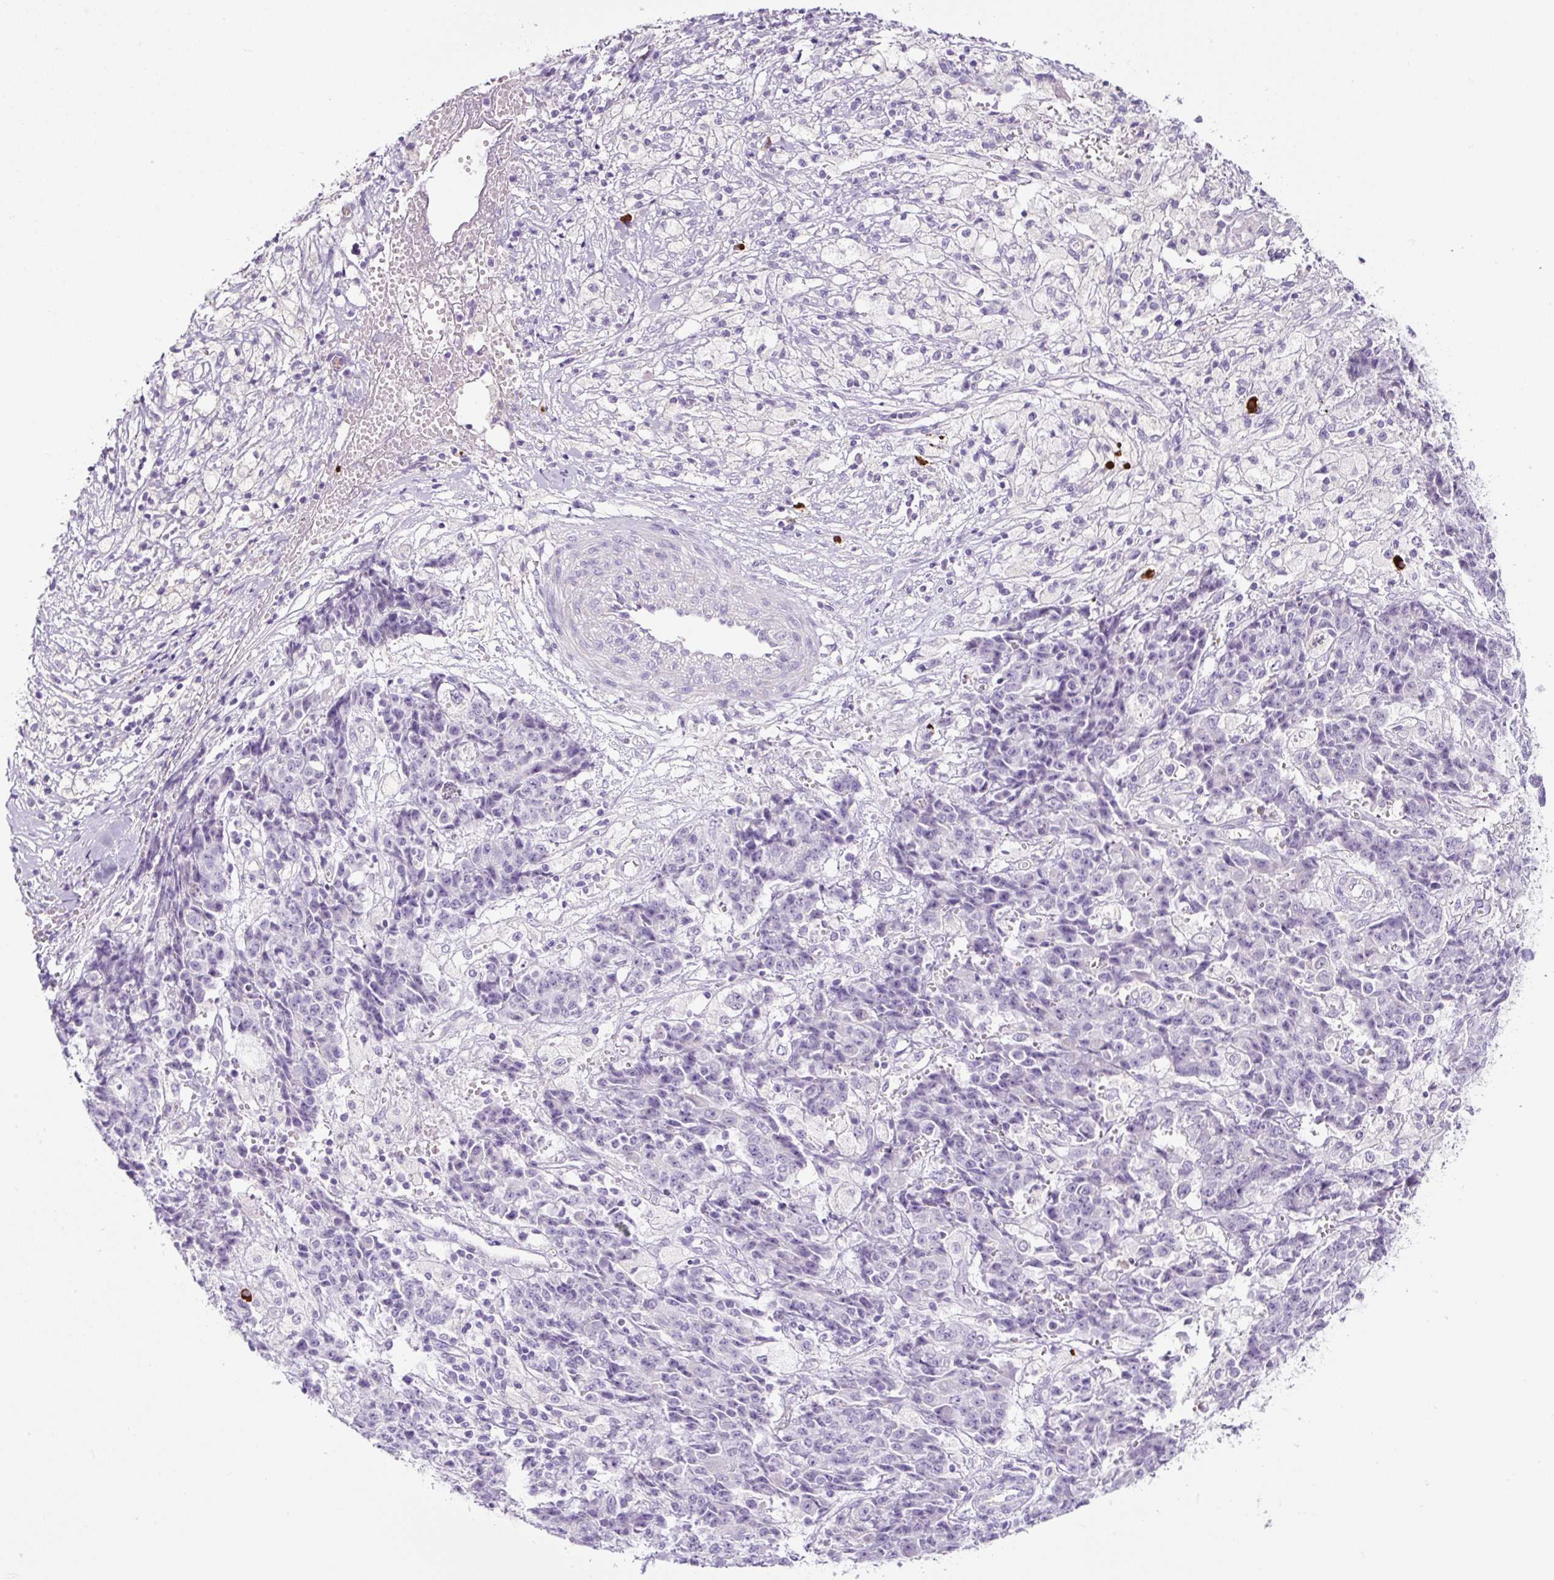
{"staining": {"intensity": "negative", "quantity": "none", "location": "none"}, "tissue": "ovarian cancer", "cell_type": "Tumor cells", "image_type": "cancer", "snomed": [{"axis": "morphology", "description": "Carcinoma, endometroid"}, {"axis": "topography", "description": "Ovary"}], "caption": "Immunohistochemistry micrograph of human ovarian cancer stained for a protein (brown), which reveals no staining in tumor cells. Brightfield microscopy of immunohistochemistry stained with DAB (brown) and hematoxylin (blue), captured at high magnification.", "gene": "RNF212B", "patient": {"sex": "female", "age": 42}}